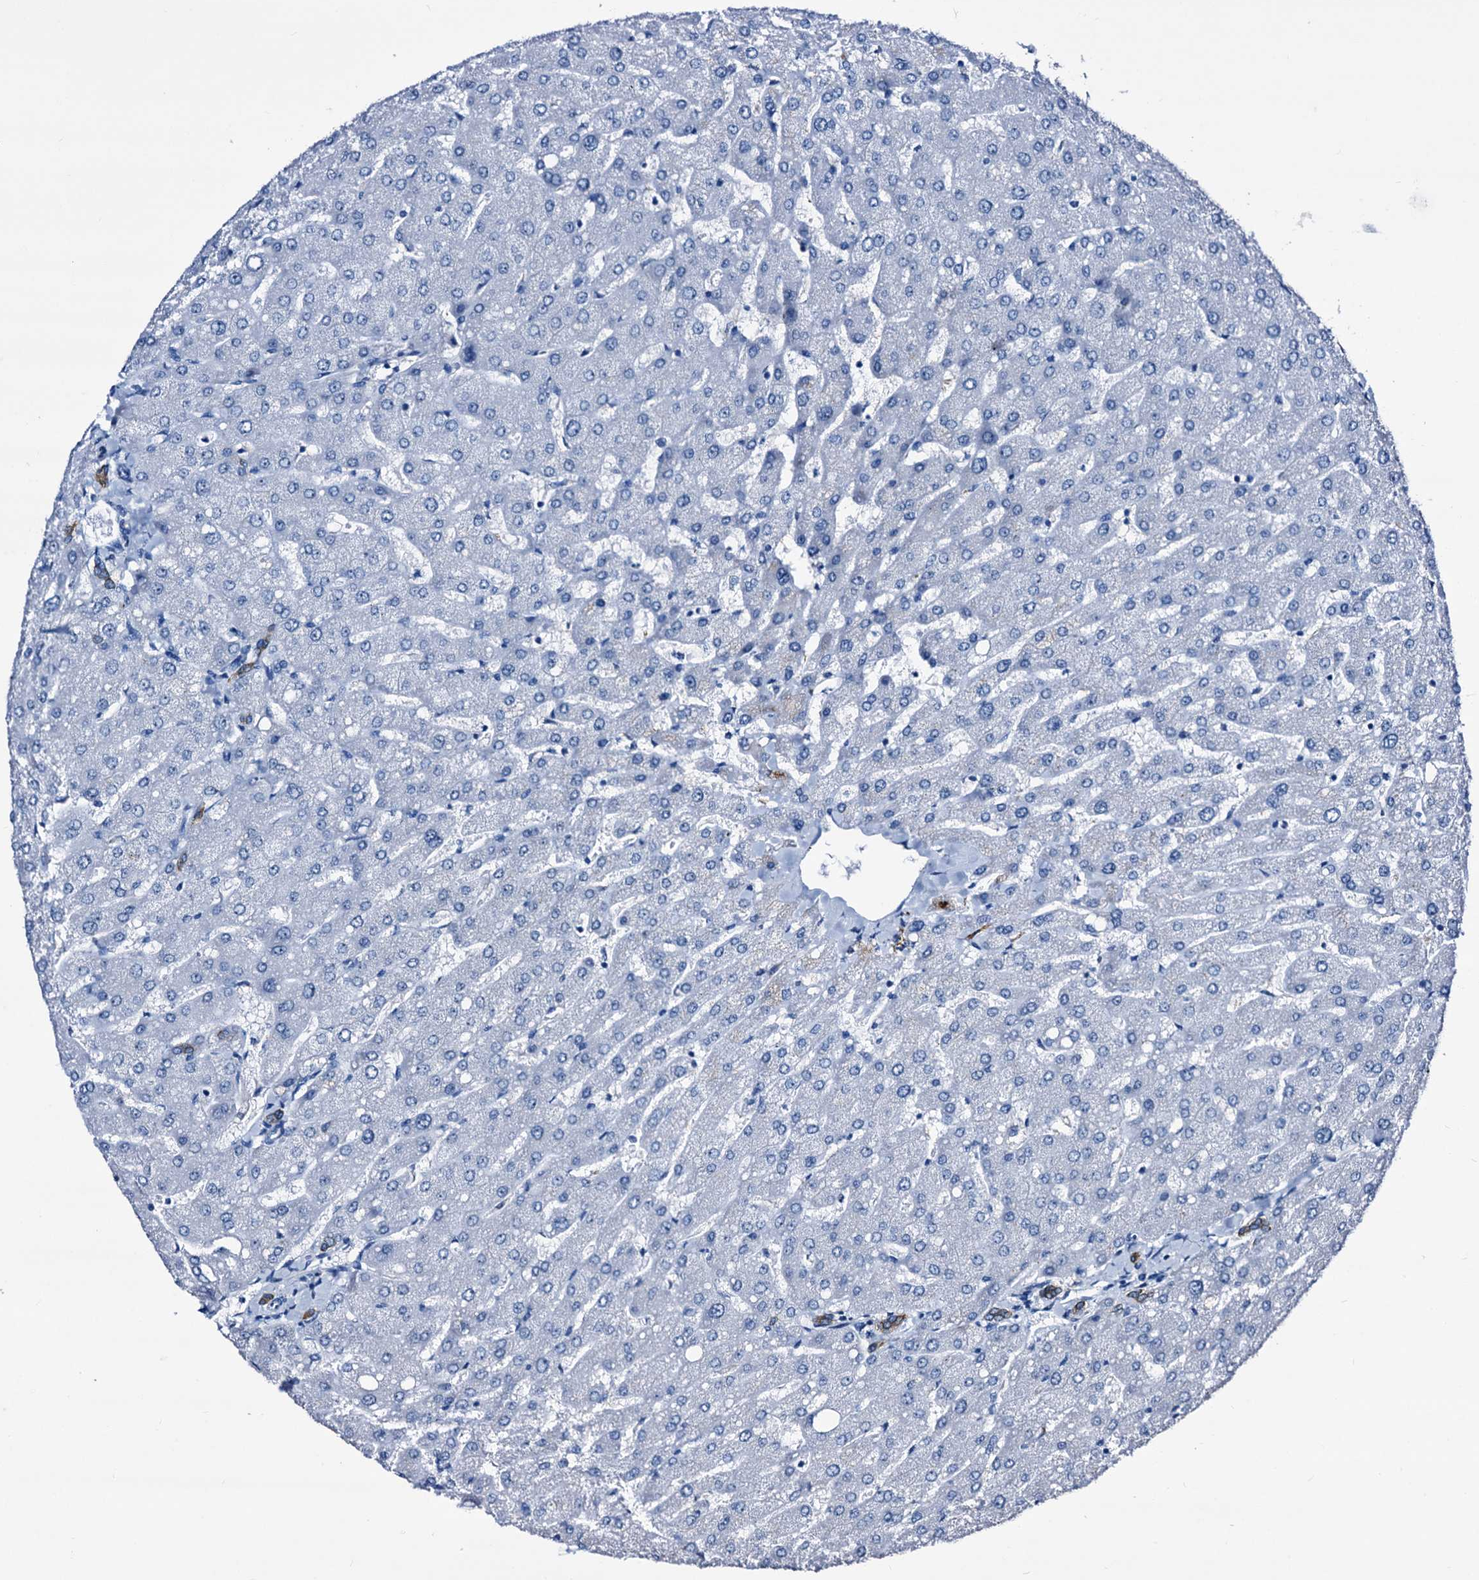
{"staining": {"intensity": "moderate", "quantity": ">75%", "location": "cytoplasmic/membranous"}, "tissue": "liver", "cell_type": "Cholangiocytes", "image_type": "normal", "snomed": [{"axis": "morphology", "description": "Normal tissue, NOS"}, {"axis": "topography", "description": "Liver"}], "caption": "This histopathology image demonstrates IHC staining of unremarkable liver, with medium moderate cytoplasmic/membranous expression in about >75% of cholangiocytes.", "gene": "EMG1", "patient": {"sex": "male", "age": 55}}